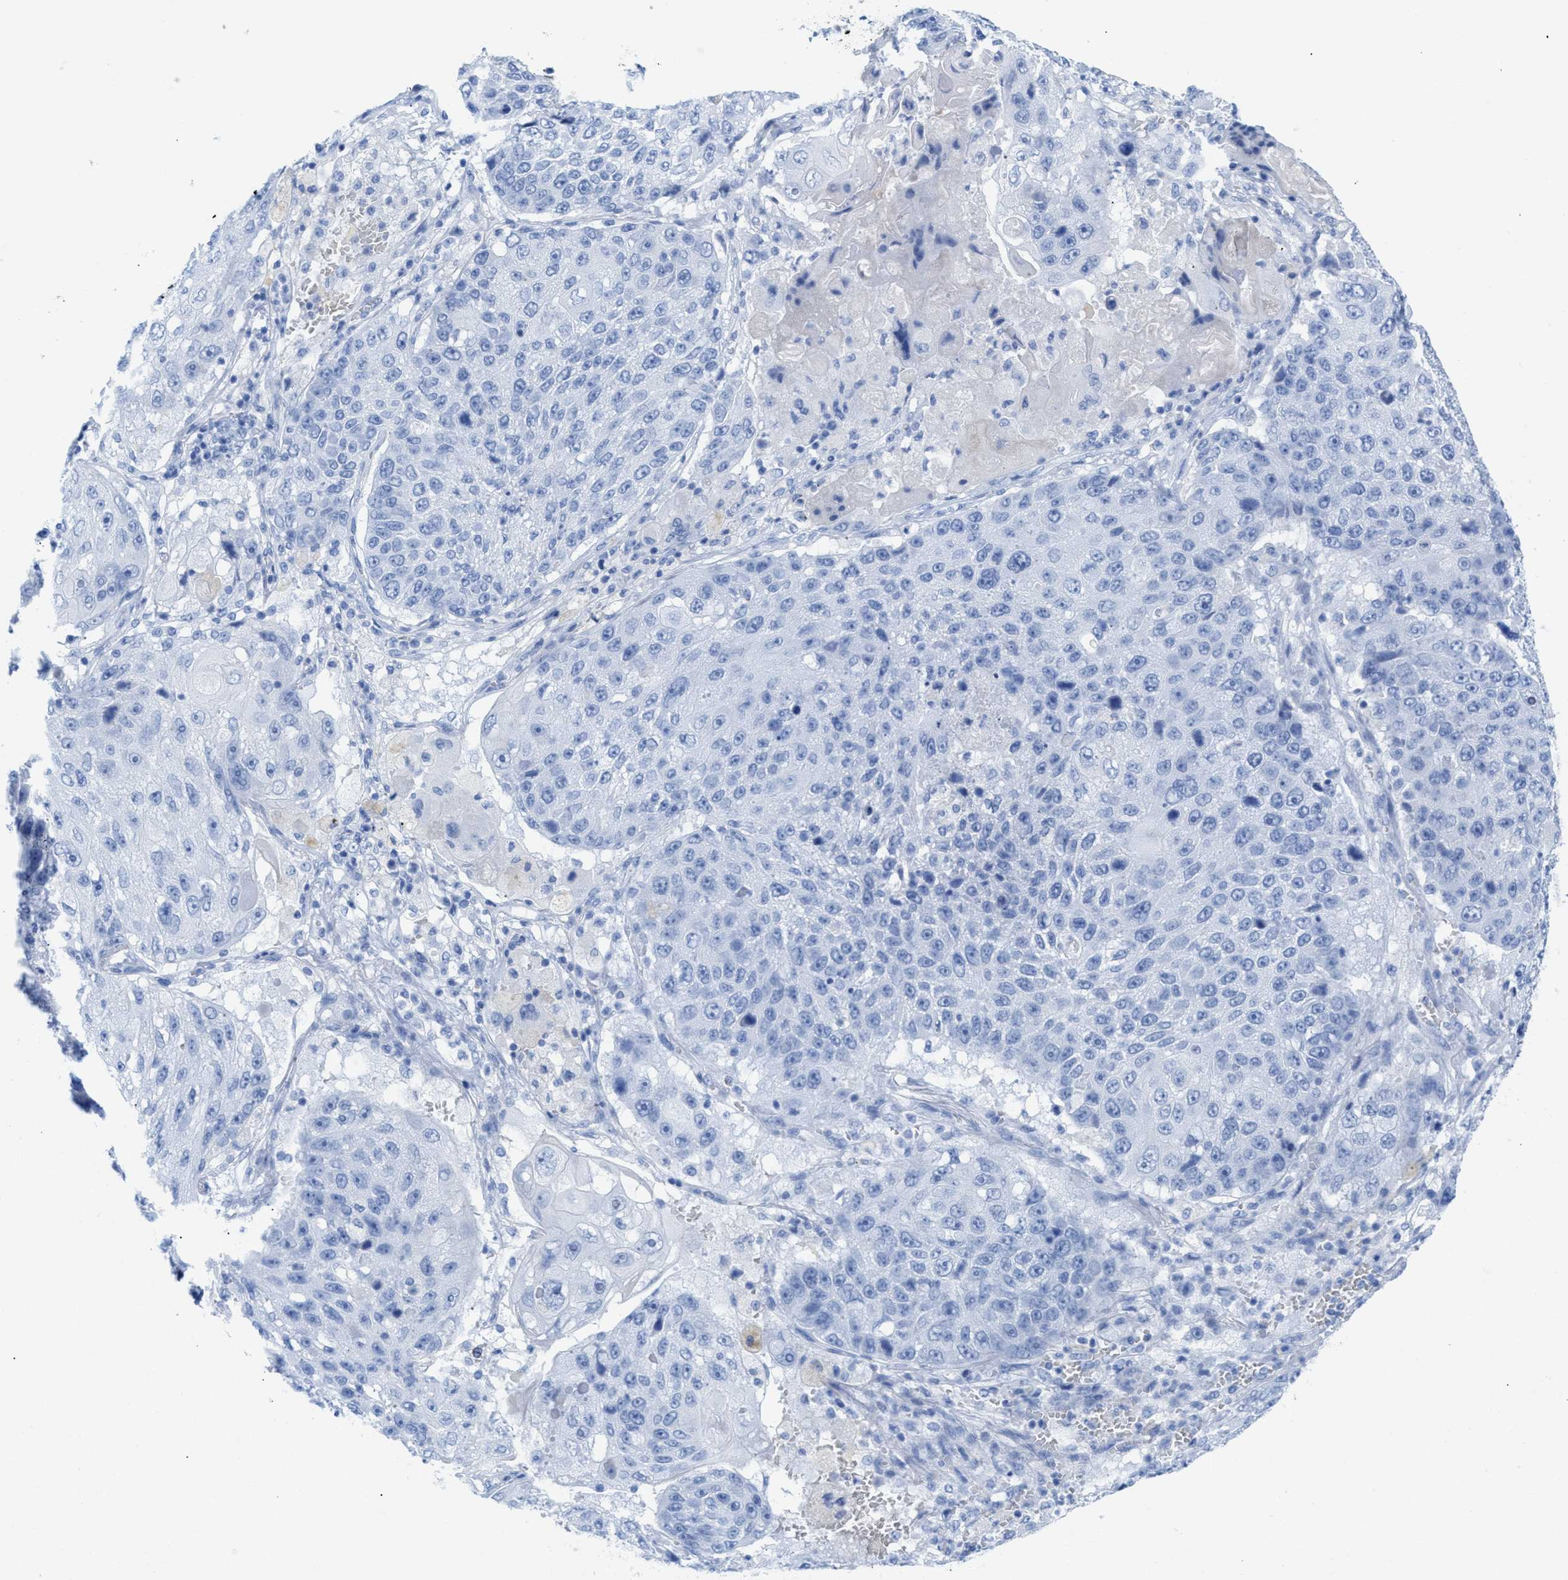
{"staining": {"intensity": "negative", "quantity": "none", "location": "none"}, "tissue": "lung cancer", "cell_type": "Tumor cells", "image_type": "cancer", "snomed": [{"axis": "morphology", "description": "Squamous cell carcinoma, NOS"}, {"axis": "topography", "description": "Lung"}], "caption": "High magnification brightfield microscopy of squamous cell carcinoma (lung) stained with DAB (brown) and counterstained with hematoxylin (blue): tumor cells show no significant expression.", "gene": "ANKFN1", "patient": {"sex": "male", "age": 61}}